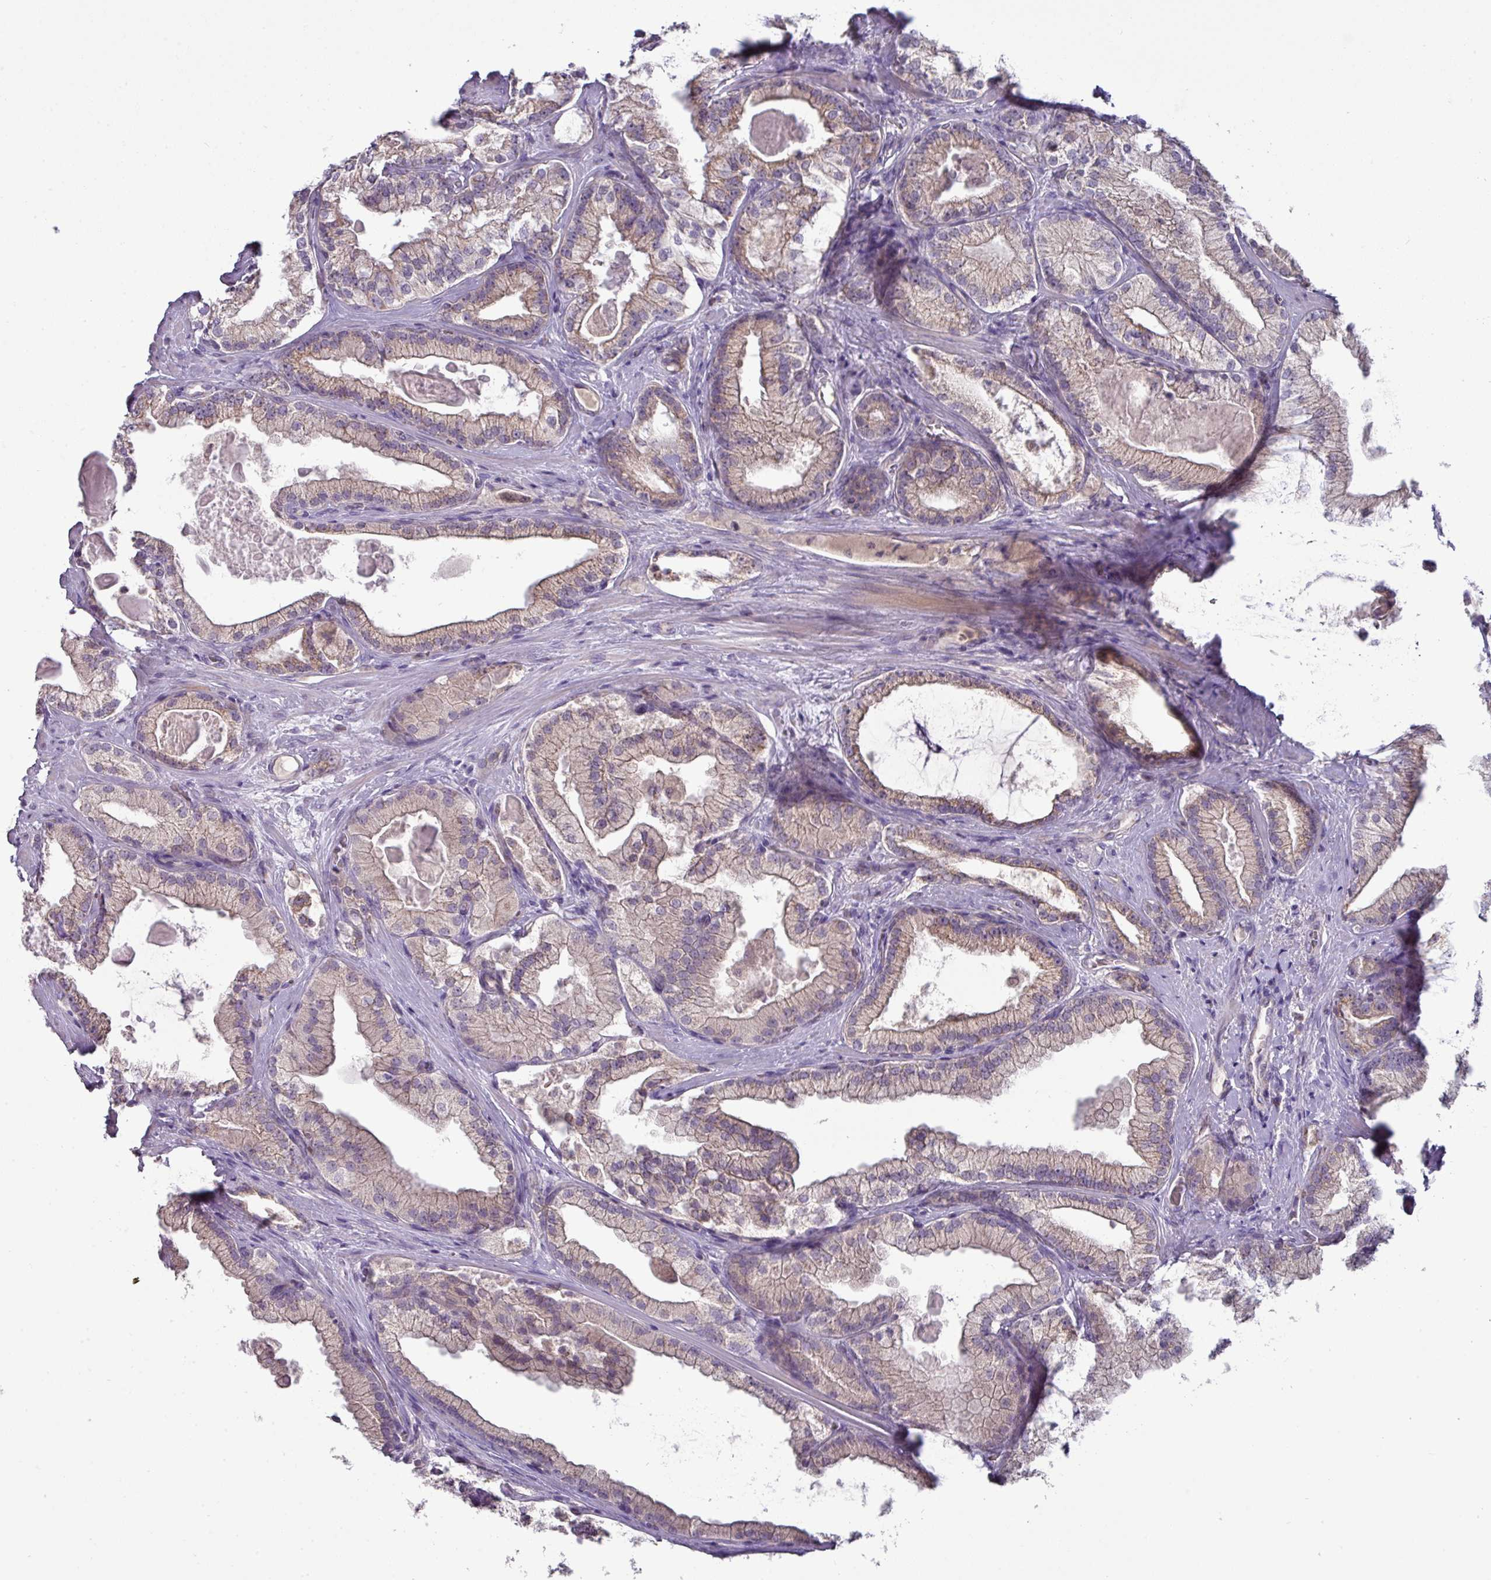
{"staining": {"intensity": "weak", "quantity": ">75%", "location": "cytoplasmic/membranous"}, "tissue": "prostate cancer", "cell_type": "Tumor cells", "image_type": "cancer", "snomed": [{"axis": "morphology", "description": "Adenocarcinoma, High grade"}, {"axis": "topography", "description": "Prostate"}], "caption": "Protein analysis of high-grade adenocarcinoma (prostate) tissue displays weak cytoplasmic/membranous positivity in approximately >75% of tumor cells.", "gene": "TRAPPC1", "patient": {"sex": "male", "age": 68}}